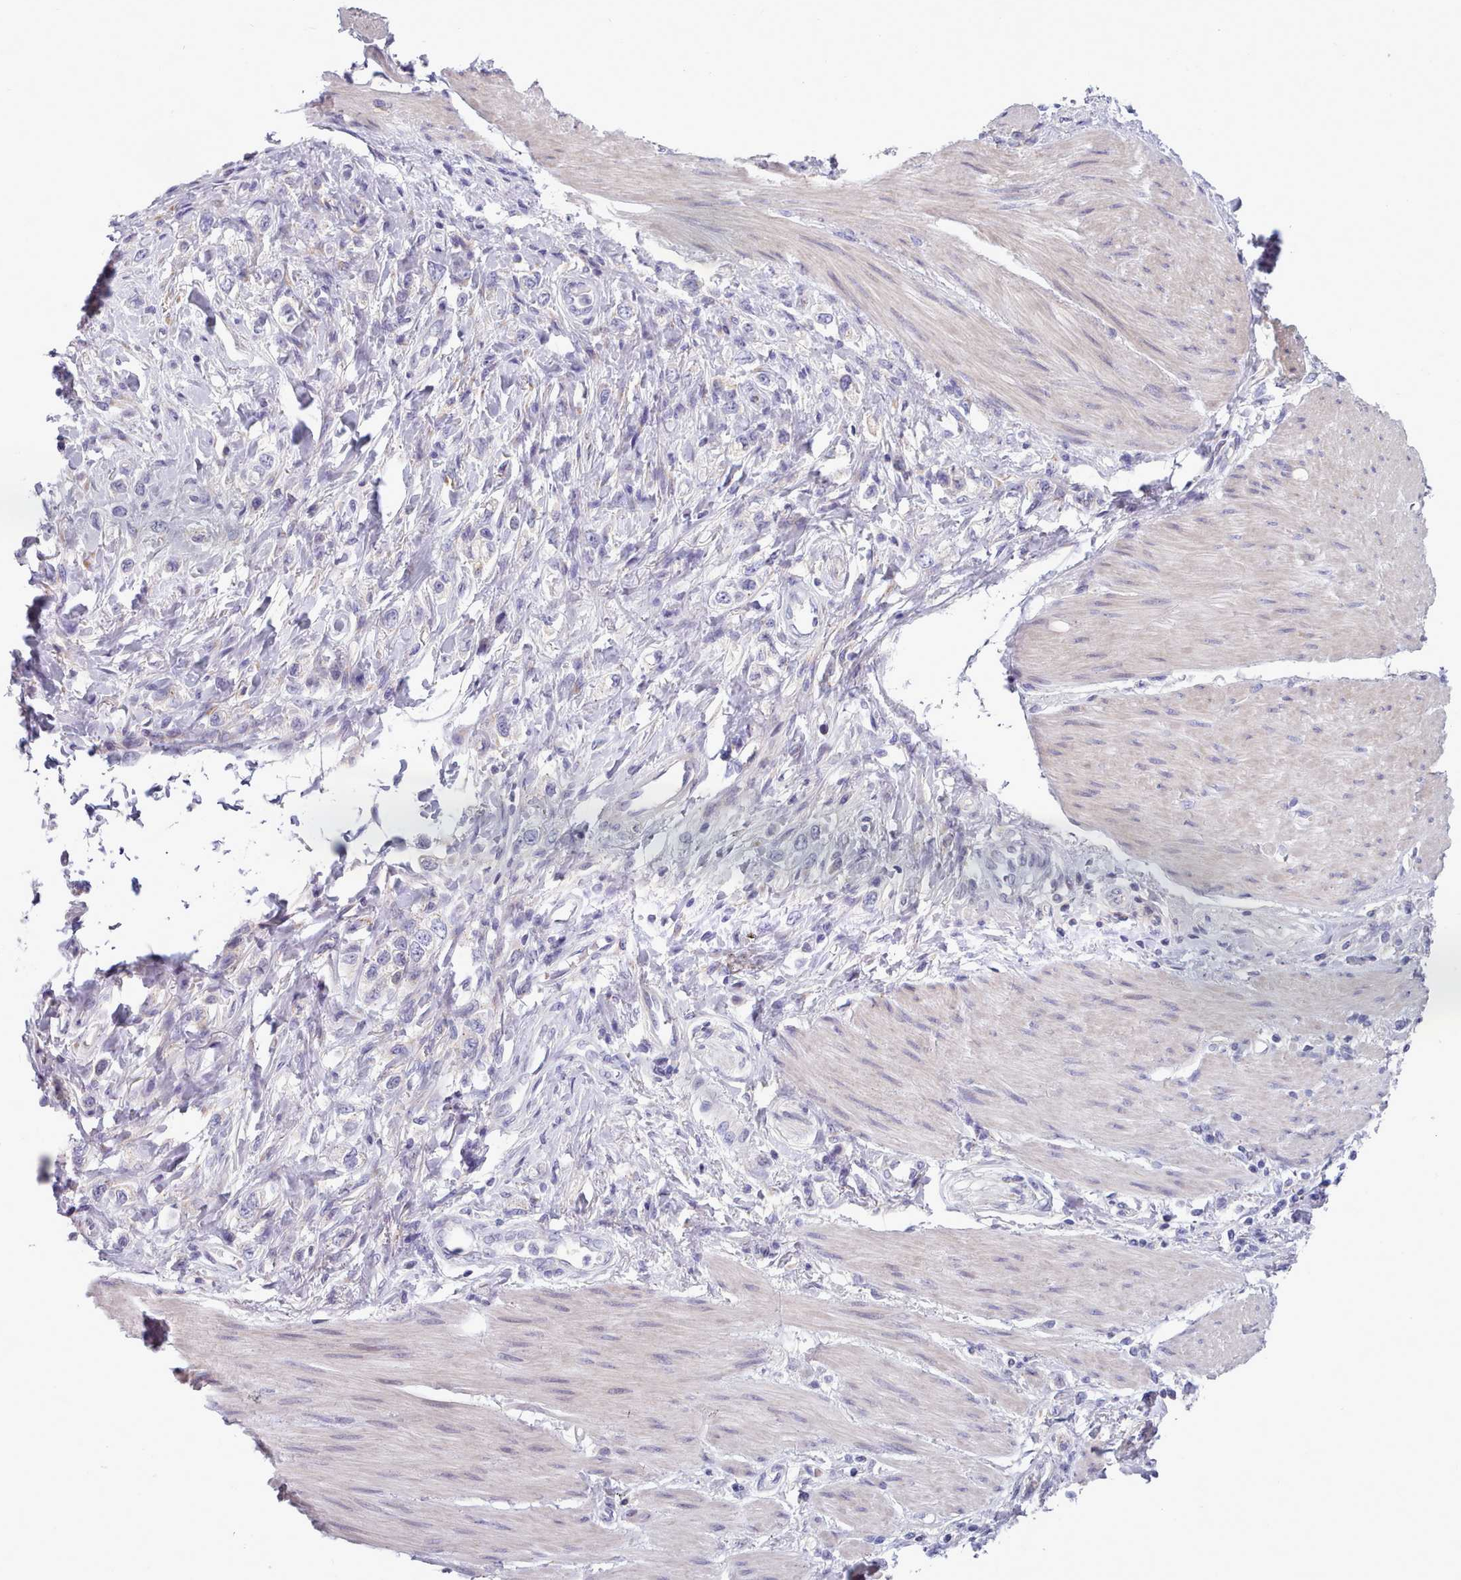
{"staining": {"intensity": "negative", "quantity": "none", "location": "none"}, "tissue": "stomach cancer", "cell_type": "Tumor cells", "image_type": "cancer", "snomed": [{"axis": "morphology", "description": "Adenocarcinoma, NOS"}, {"axis": "topography", "description": "Stomach"}], "caption": "Tumor cells are negative for brown protein staining in stomach cancer (adenocarcinoma).", "gene": "MYRFL", "patient": {"sex": "female", "age": 65}}